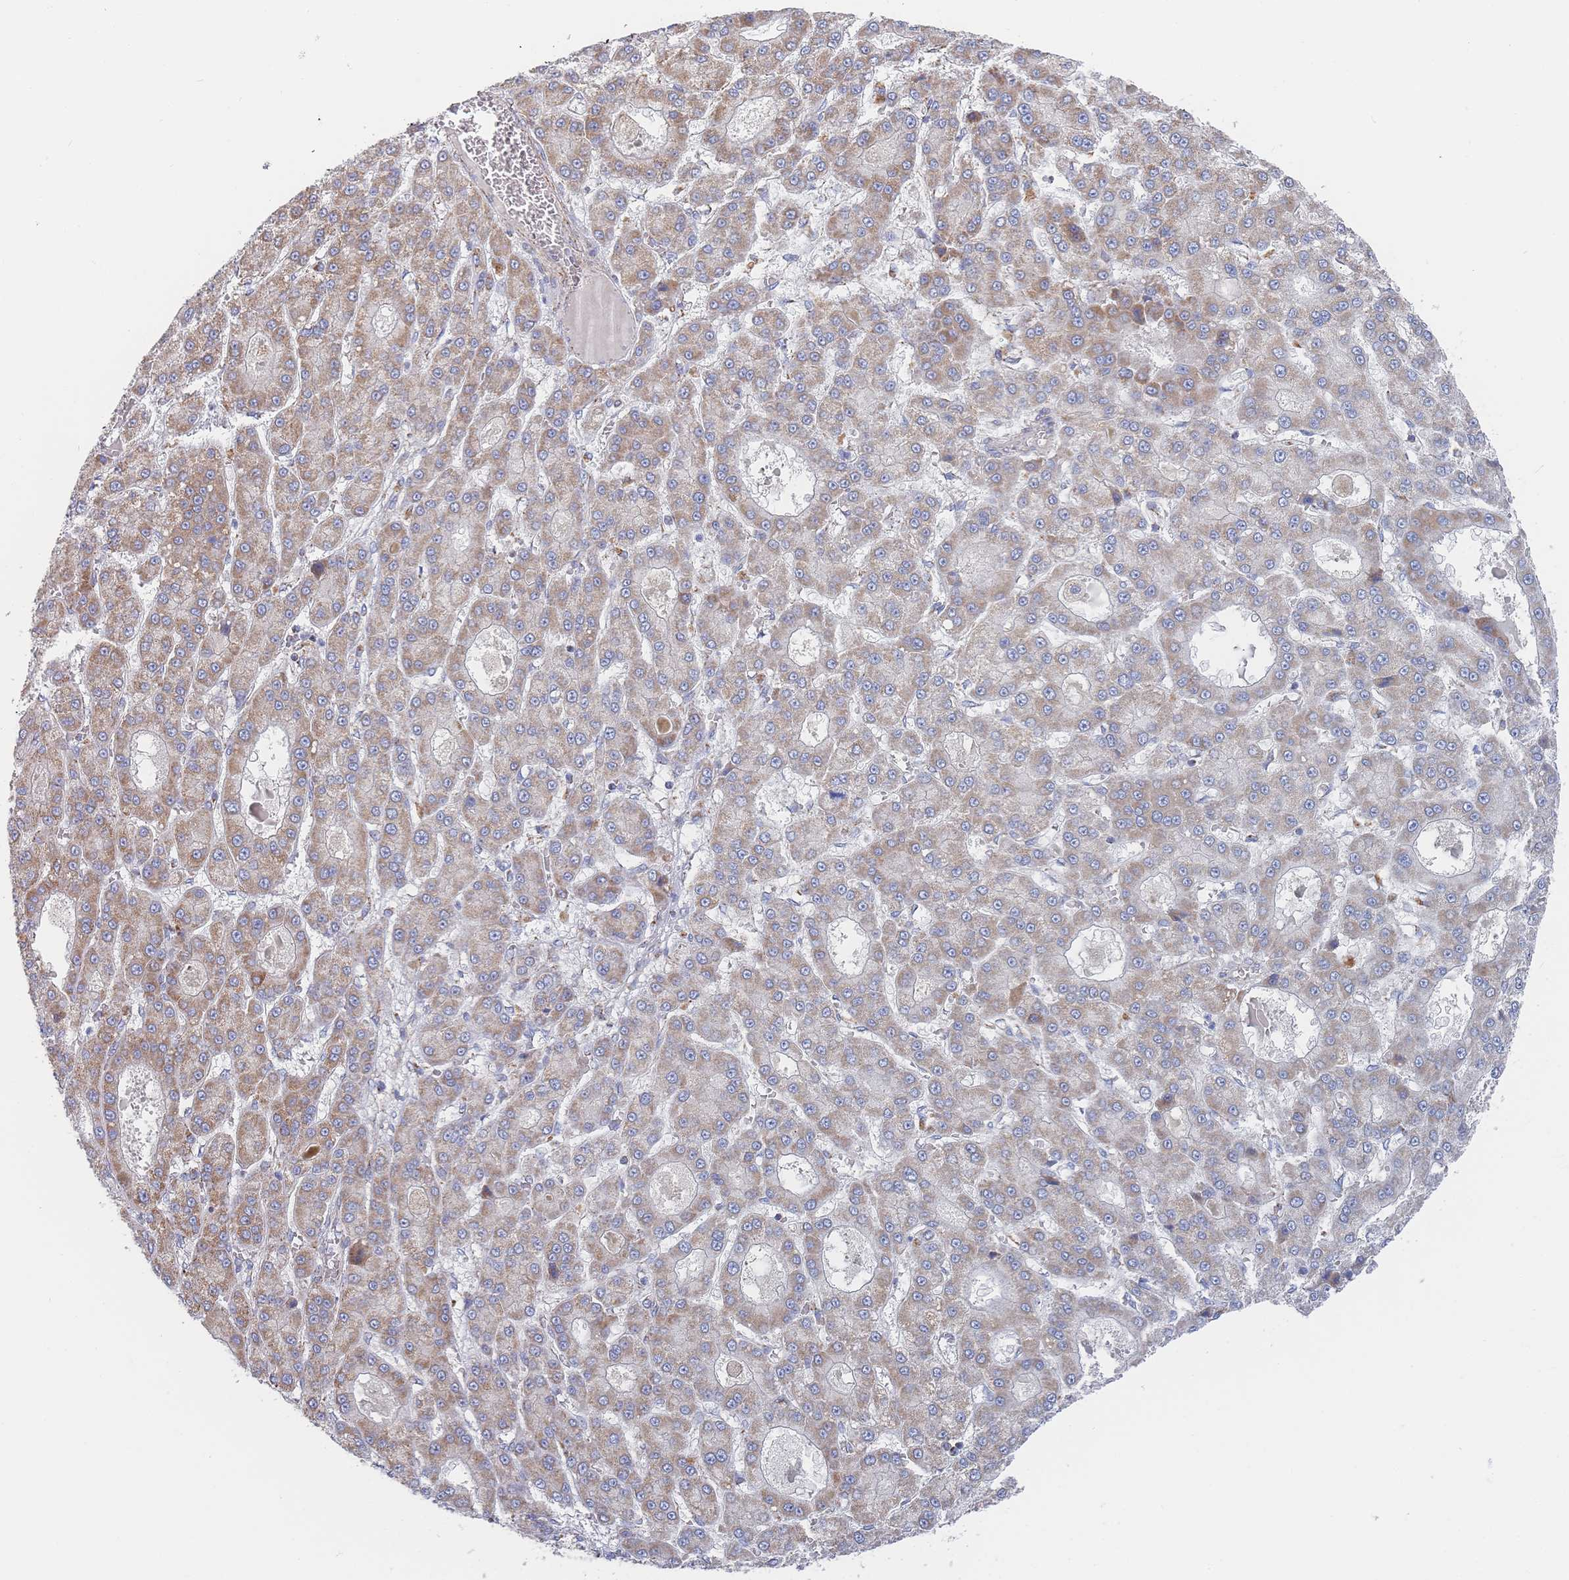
{"staining": {"intensity": "moderate", "quantity": ">75%", "location": "cytoplasmic/membranous"}, "tissue": "liver cancer", "cell_type": "Tumor cells", "image_type": "cancer", "snomed": [{"axis": "morphology", "description": "Carcinoma, Hepatocellular, NOS"}, {"axis": "topography", "description": "Liver"}], "caption": "The photomicrograph demonstrates a brown stain indicating the presence of a protein in the cytoplasmic/membranous of tumor cells in liver cancer. The protein is shown in brown color, while the nuclei are stained blue.", "gene": "IKZF4", "patient": {"sex": "male", "age": 70}}